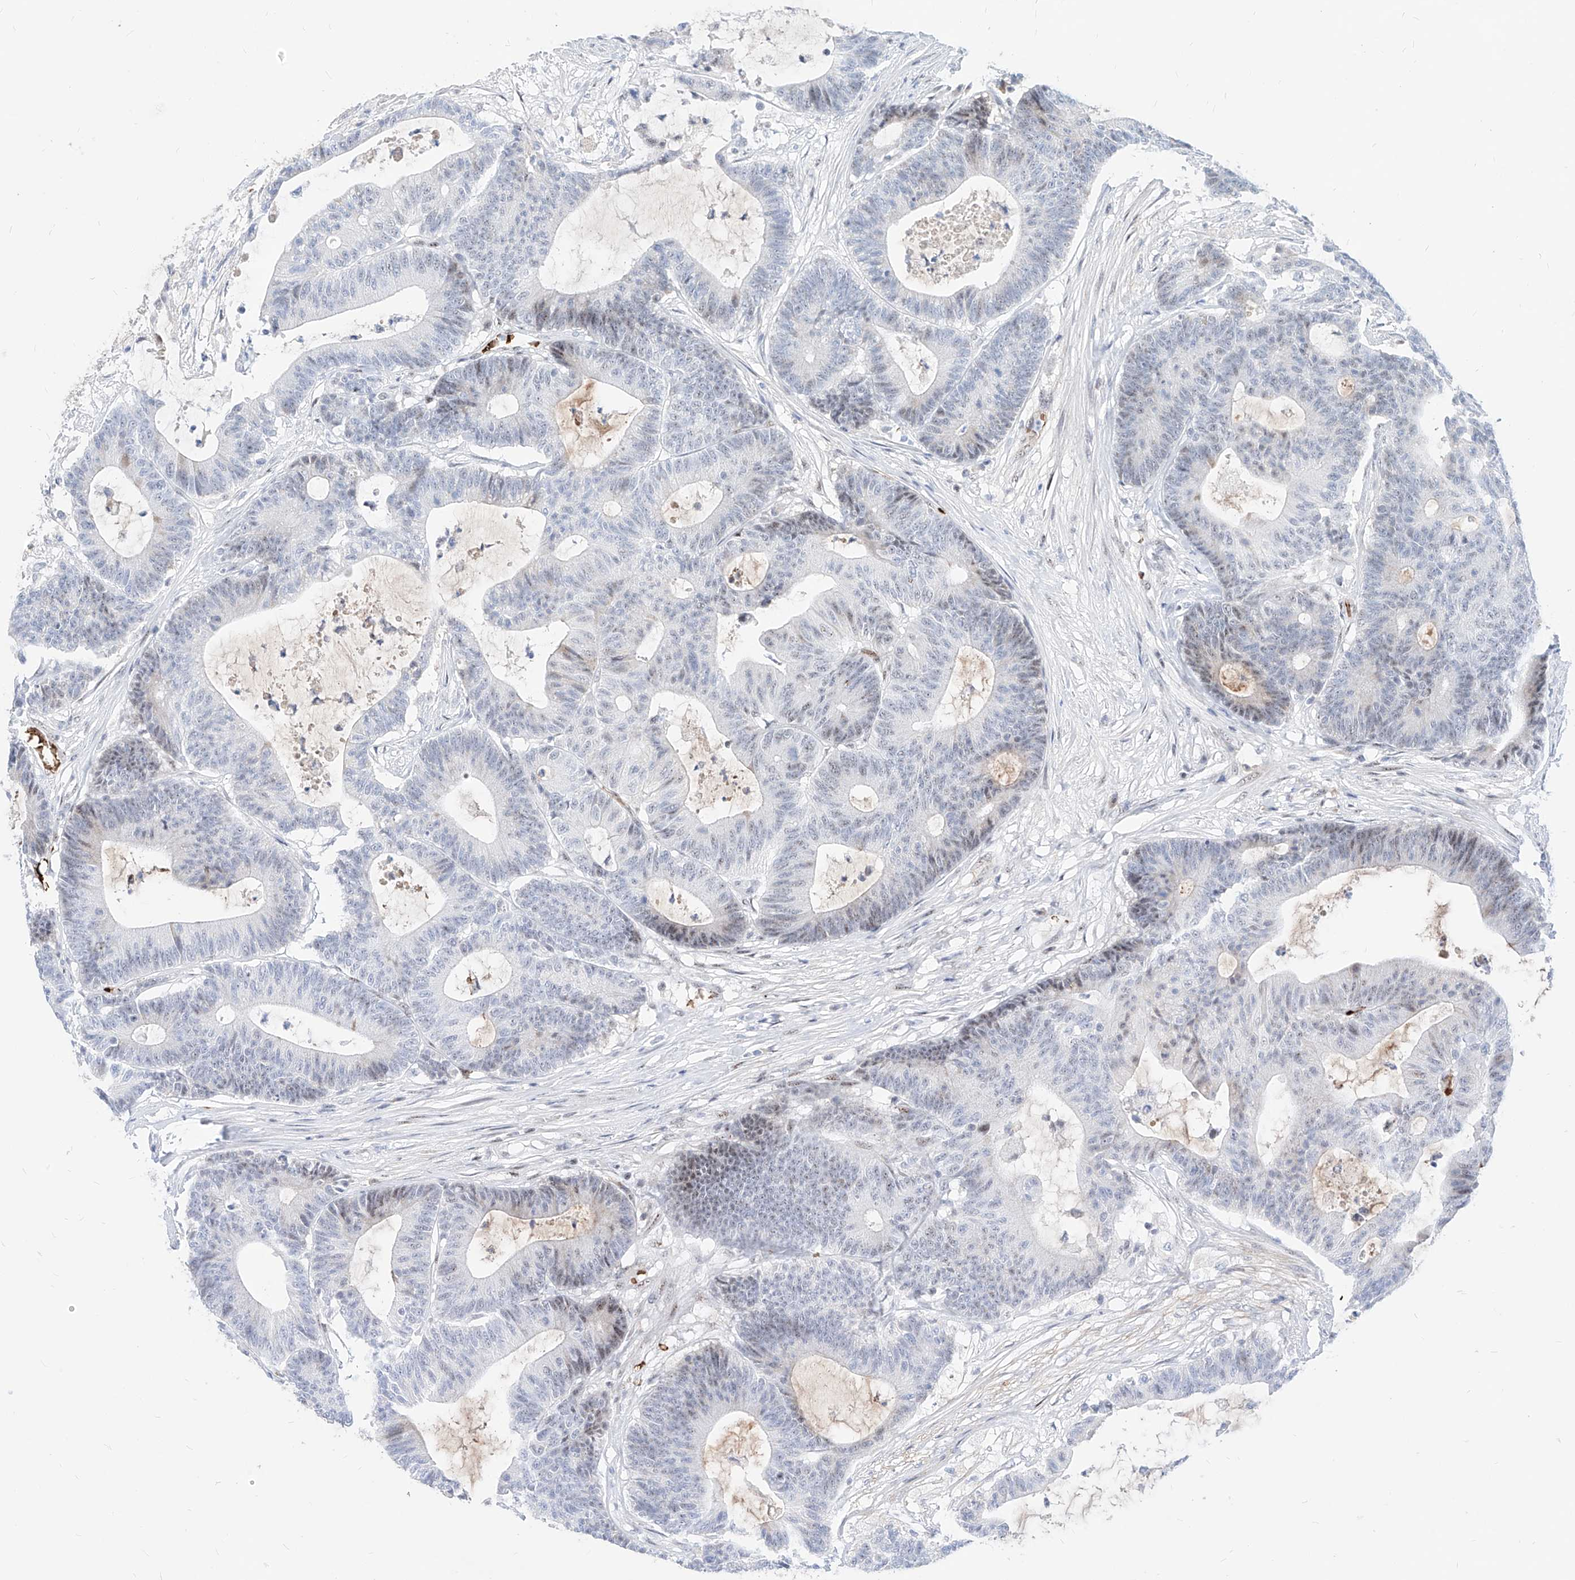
{"staining": {"intensity": "moderate", "quantity": "<25%", "location": "nuclear"}, "tissue": "colorectal cancer", "cell_type": "Tumor cells", "image_type": "cancer", "snomed": [{"axis": "morphology", "description": "Adenocarcinoma, NOS"}, {"axis": "topography", "description": "Colon"}], "caption": "IHC micrograph of neoplastic tissue: adenocarcinoma (colorectal) stained using IHC displays low levels of moderate protein expression localized specifically in the nuclear of tumor cells, appearing as a nuclear brown color.", "gene": "ZFP42", "patient": {"sex": "female", "age": 84}}